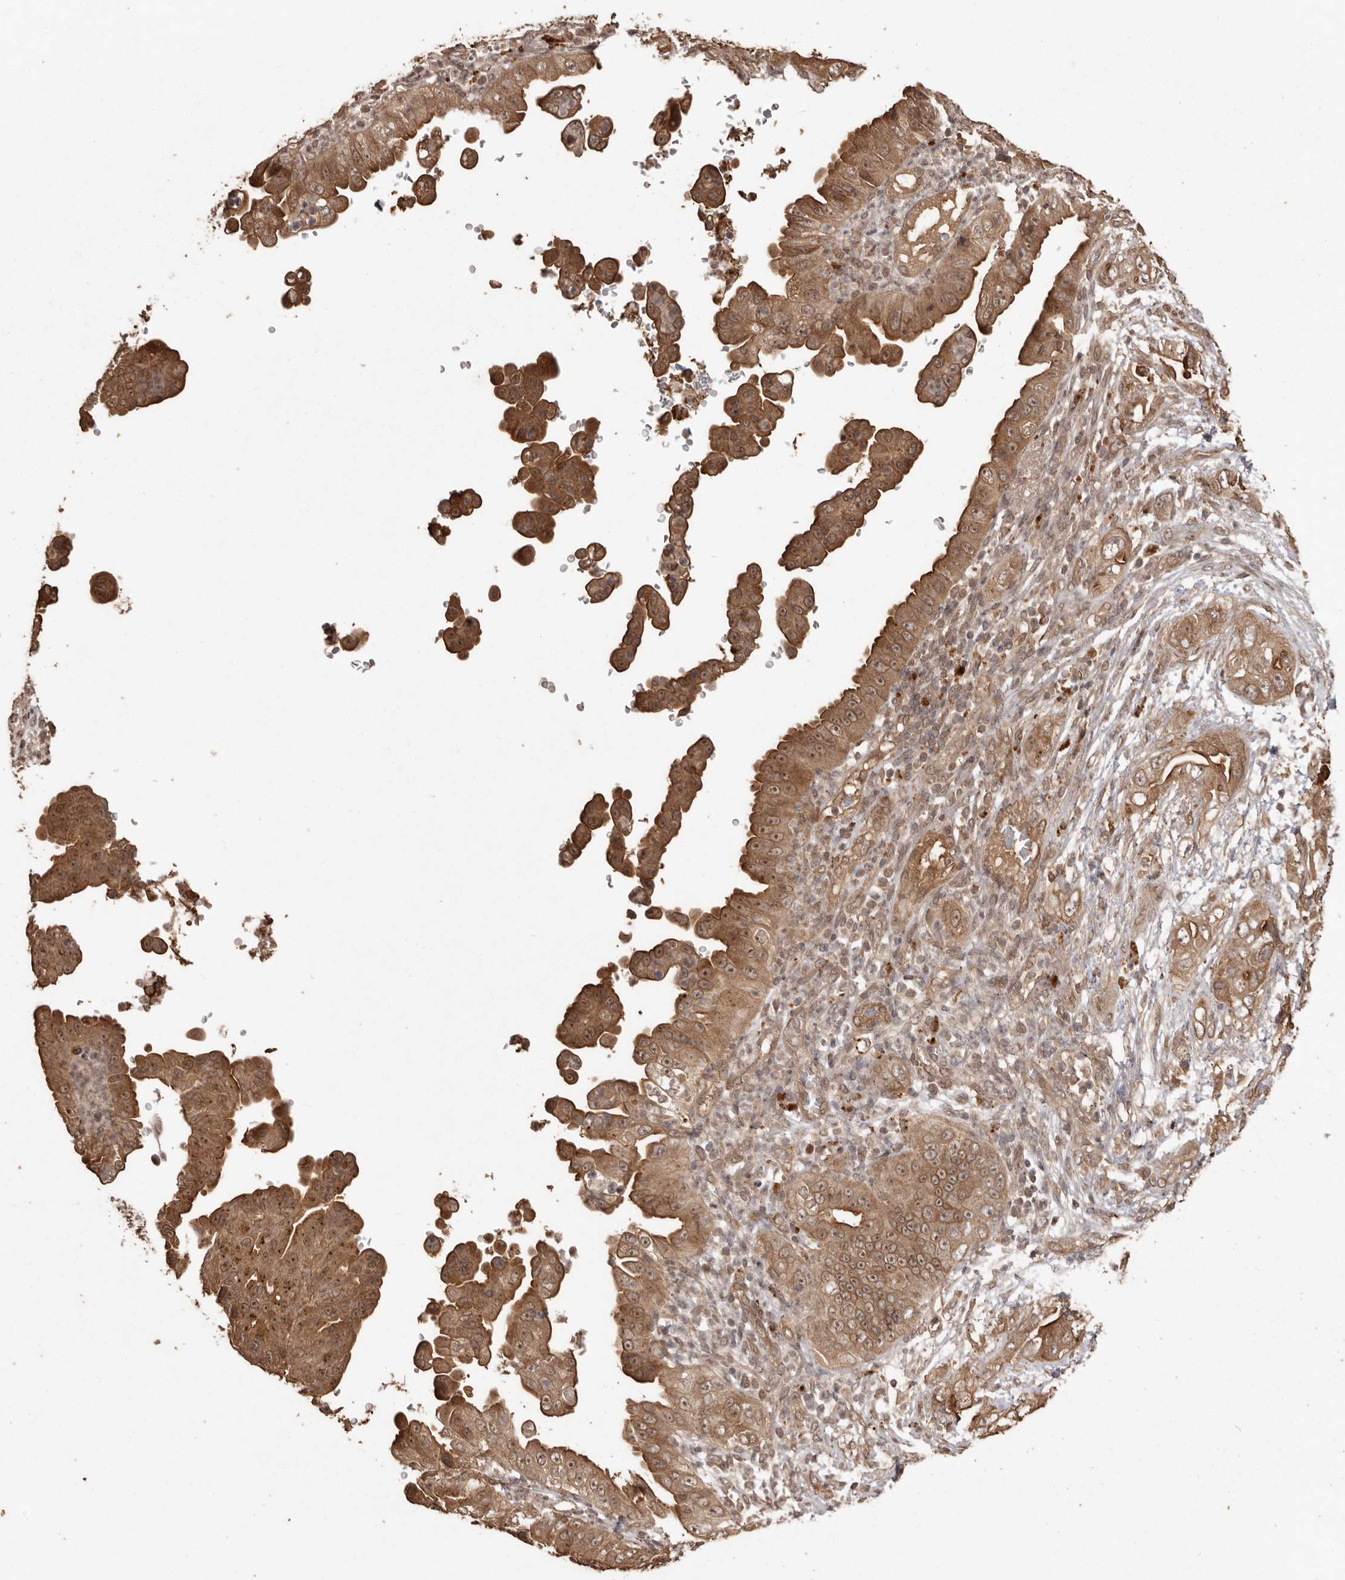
{"staining": {"intensity": "moderate", "quantity": ">75%", "location": "cytoplasmic/membranous,nuclear"}, "tissue": "pancreatic cancer", "cell_type": "Tumor cells", "image_type": "cancer", "snomed": [{"axis": "morphology", "description": "Adenocarcinoma, NOS"}, {"axis": "topography", "description": "Pancreas"}], "caption": "Human adenocarcinoma (pancreatic) stained with a protein marker demonstrates moderate staining in tumor cells.", "gene": "NUP43", "patient": {"sex": "female", "age": 78}}